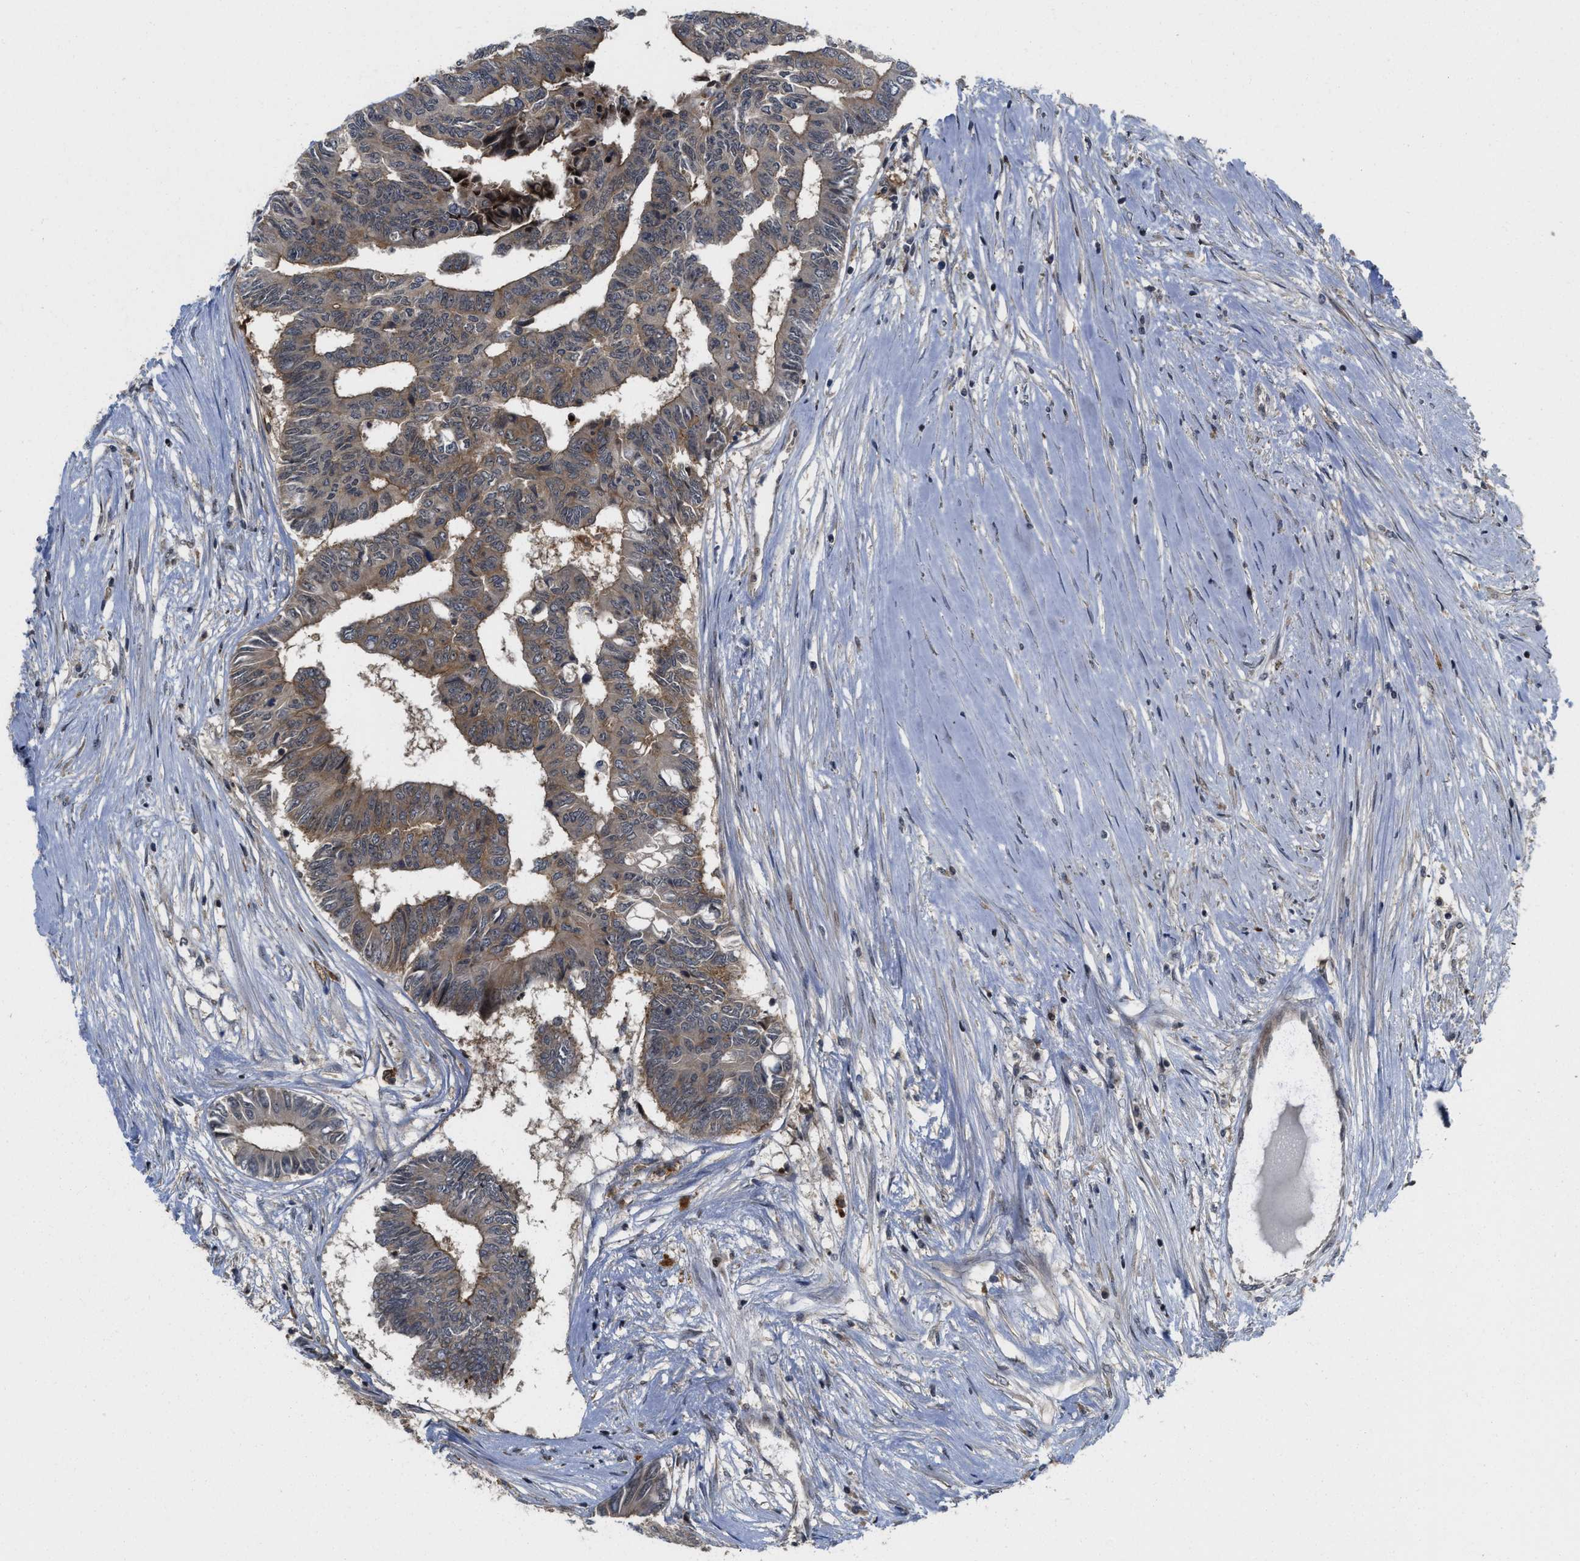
{"staining": {"intensity": "moderate", "quantity": ">75%", "location": "cytoplasmic/membranous"}, "tissue": "colorectal cancer", "cell_type": "Tumor cells", "image_type": "cancer", "snomed": [{"axis": "morphology", "description": "Adenocarcinoma, NOS"}, {"axis": "topography", "description": "Rectum"}], "caption": "IHC of colorectal cancer exhibits medium levels of moderate cytoplasmic/membranous expression in about >75% of tumor cells.", "gene": "DNAJC28", "patient": {"sex": "male", "age": 63}}